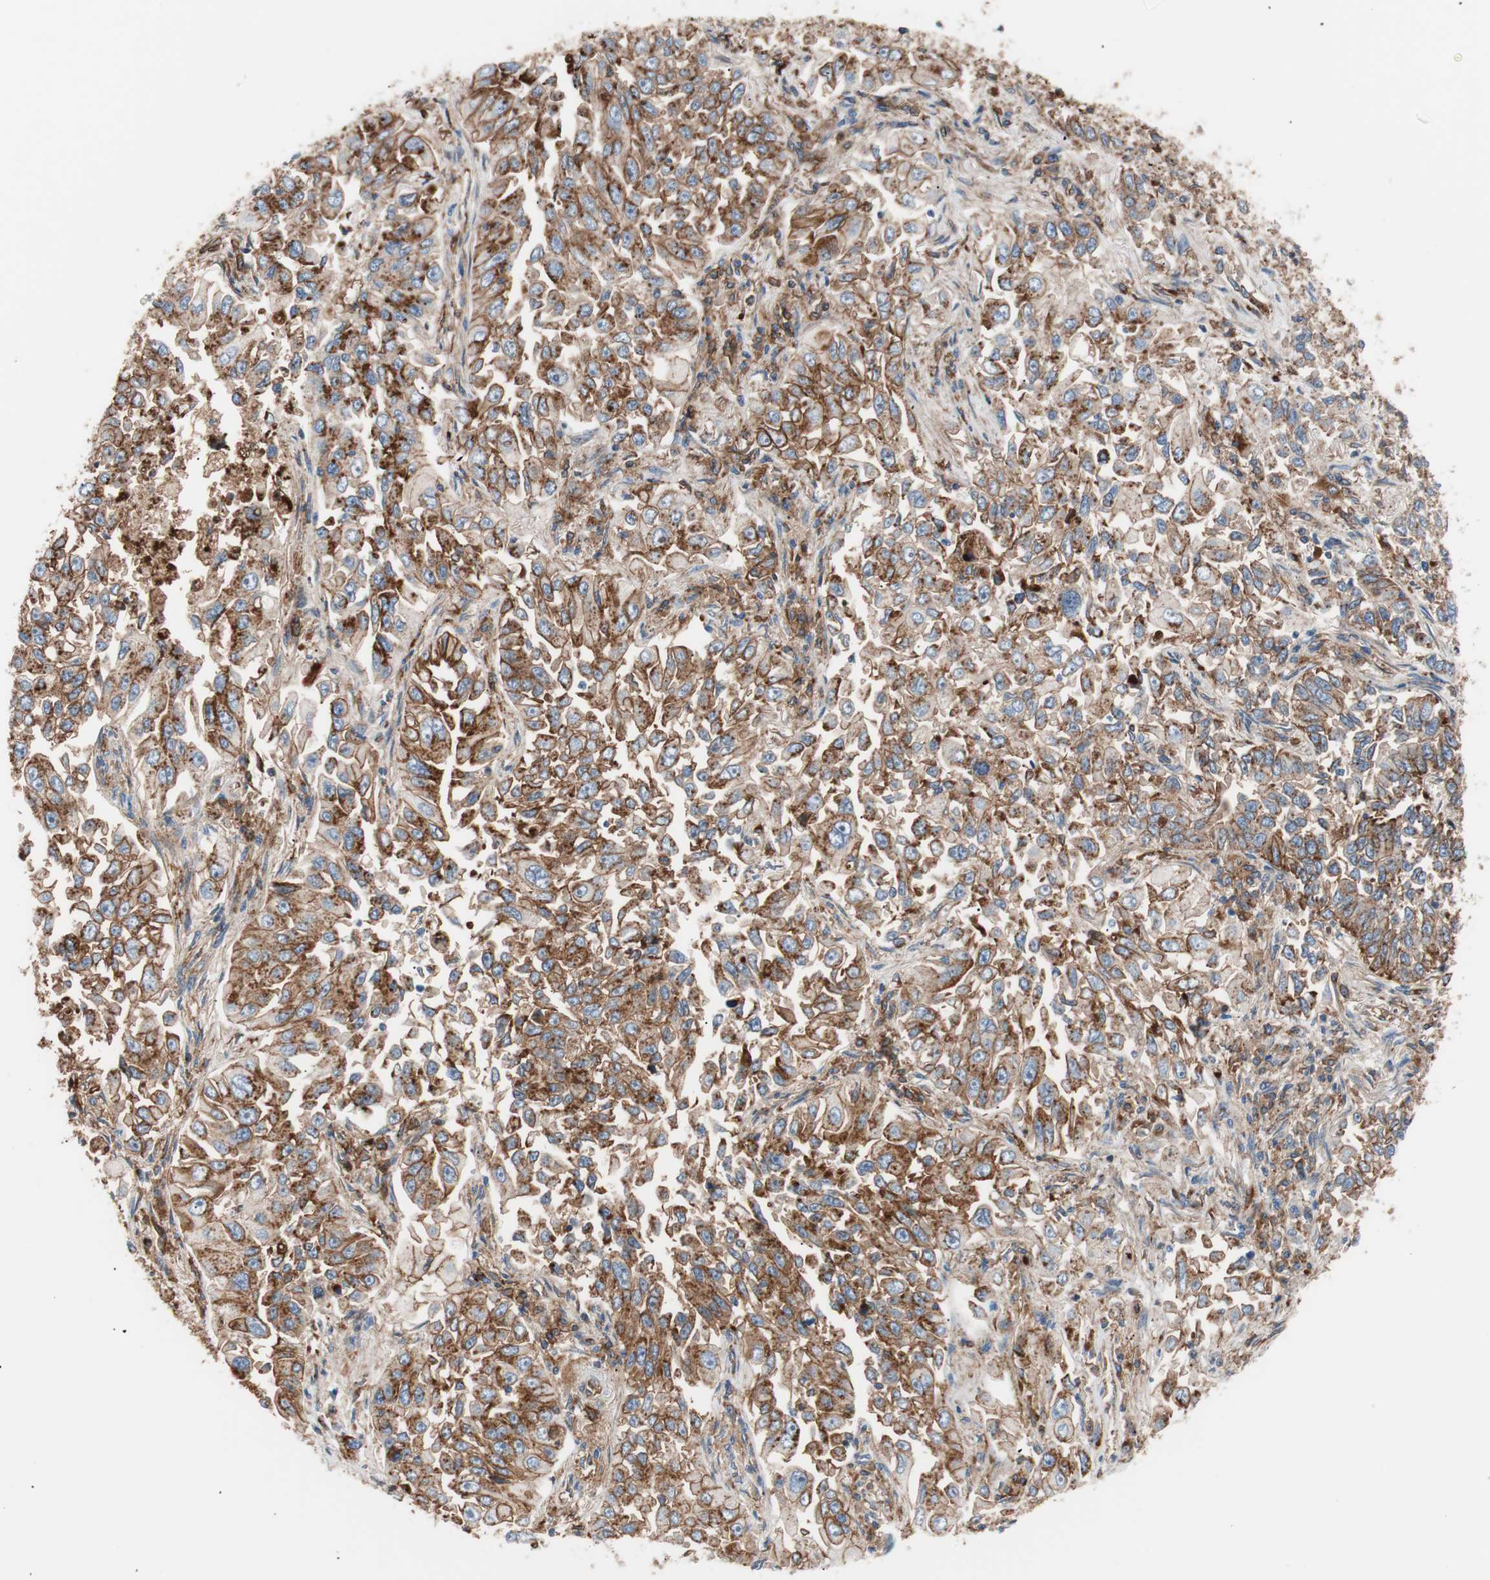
{"staining": {"intensity": "strong", "quantity": ">75%", "location": "cytoplasmic/membranous"}, "tissue": "lung cancer", "cell_type": "Tumor cells", "image_type": "cancer", "snomed": [{"axis": "morphology", "description": "Adenocarcinoma, NOS"}, {"axis": "topography", "description": "Lung"}], "caption": "High-magnification brightfield microscopy of lung cancer (adenocarcinoma) stained with DAB (3,3'-diaminobenzidine) (brown) and counterstained with hematoxylin (blue). tumor cells exhibit strong cytoplasmic/membranous expression is appreciated in approximately>75% of cells.", "gene": "FLOT2", "patient": {"sex": "male", "age": 84}}